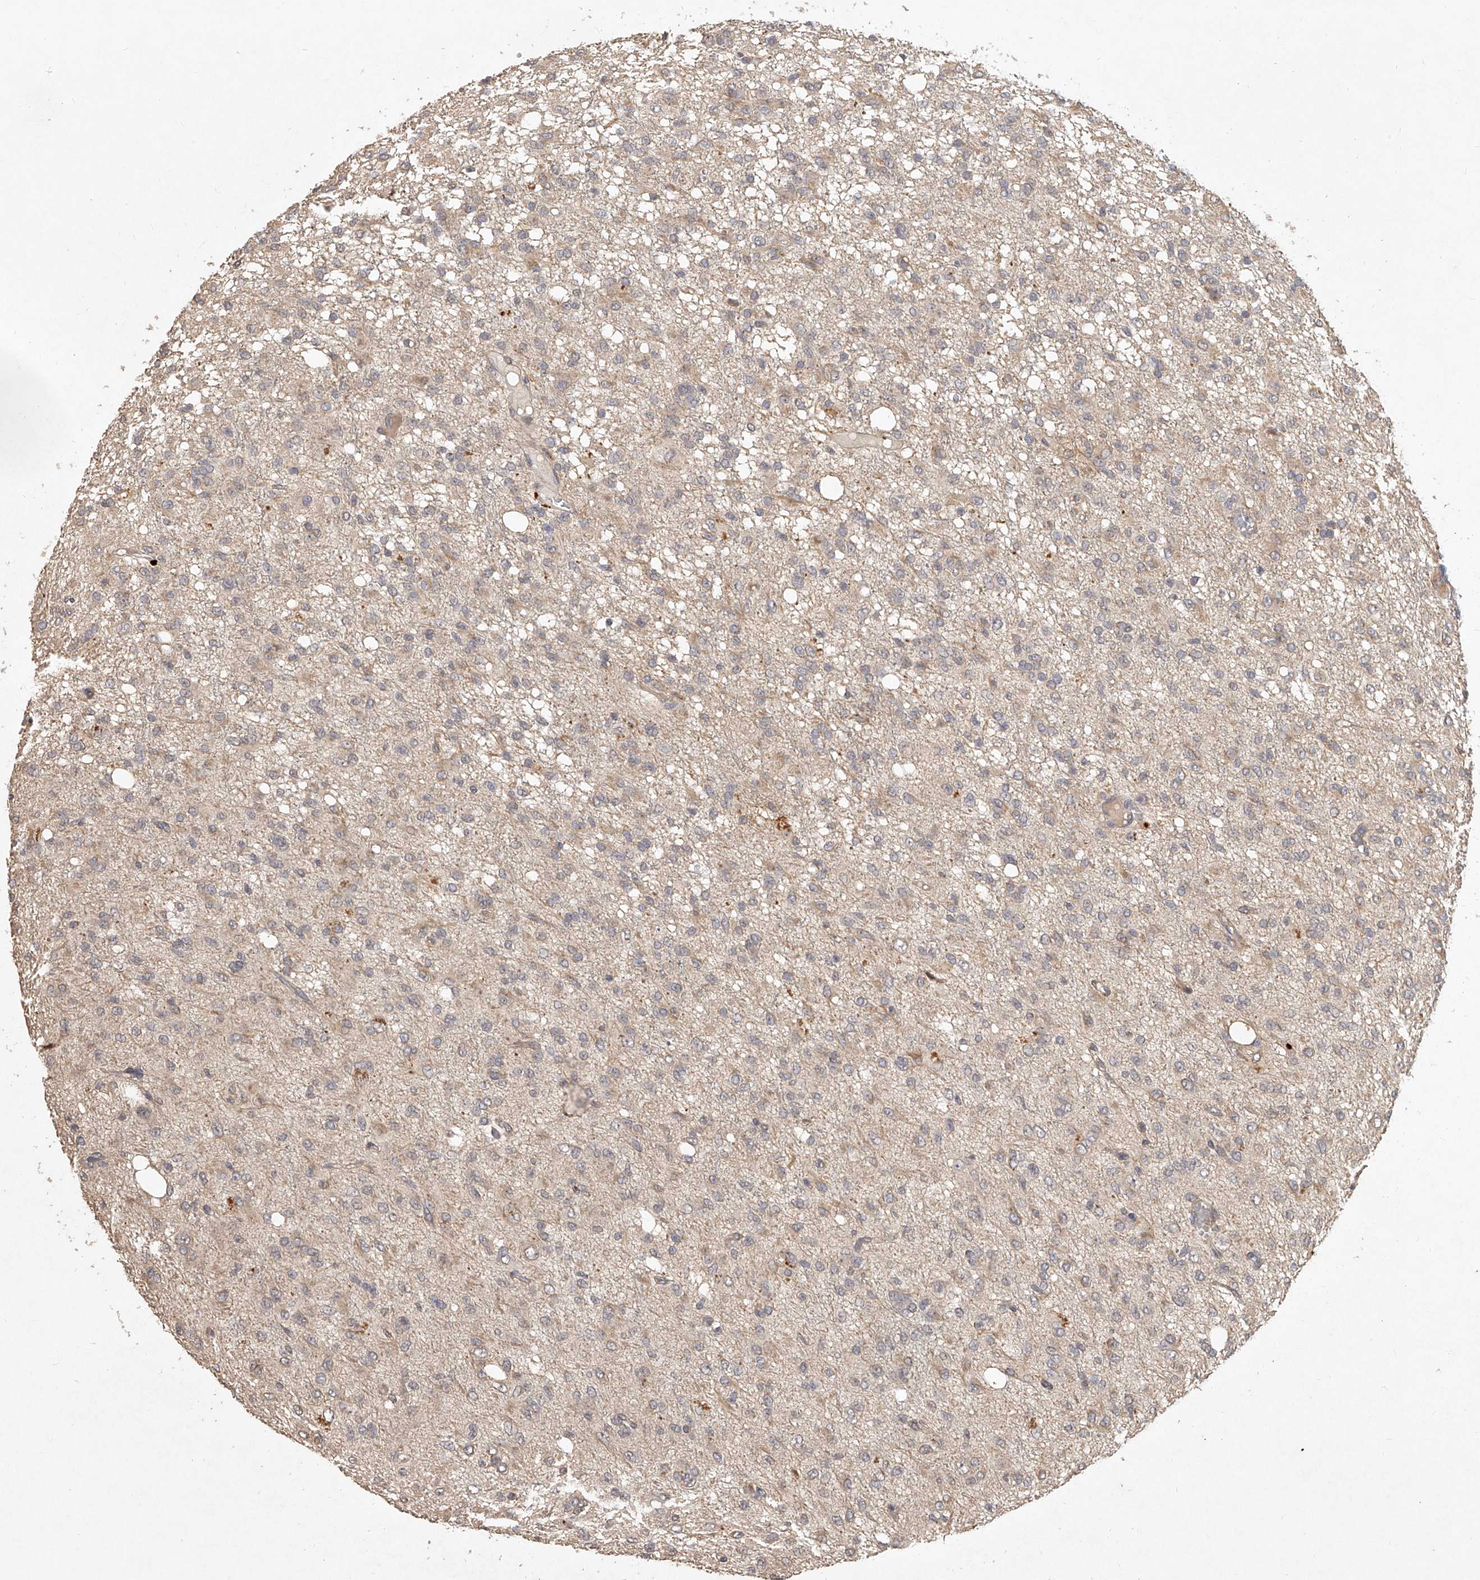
{"staining": {"intensity": "weak", "quantity": "<25%", "location": "cytoplasmic/membranous"}, "tissue": "glioma", "cell_type": "Tumor cells", "image_type": "cancer", "snomed": [{"axis": "morphology", "description": "Glioma, malignant, High grade"}, {"axis": "topography", "description": "Brain"}], "caption": "Protein analysis of glioma displays no significant staining in tumor cells.", "gene": "SLC37A1", "patient": {"sex": "female", "age": 59}}